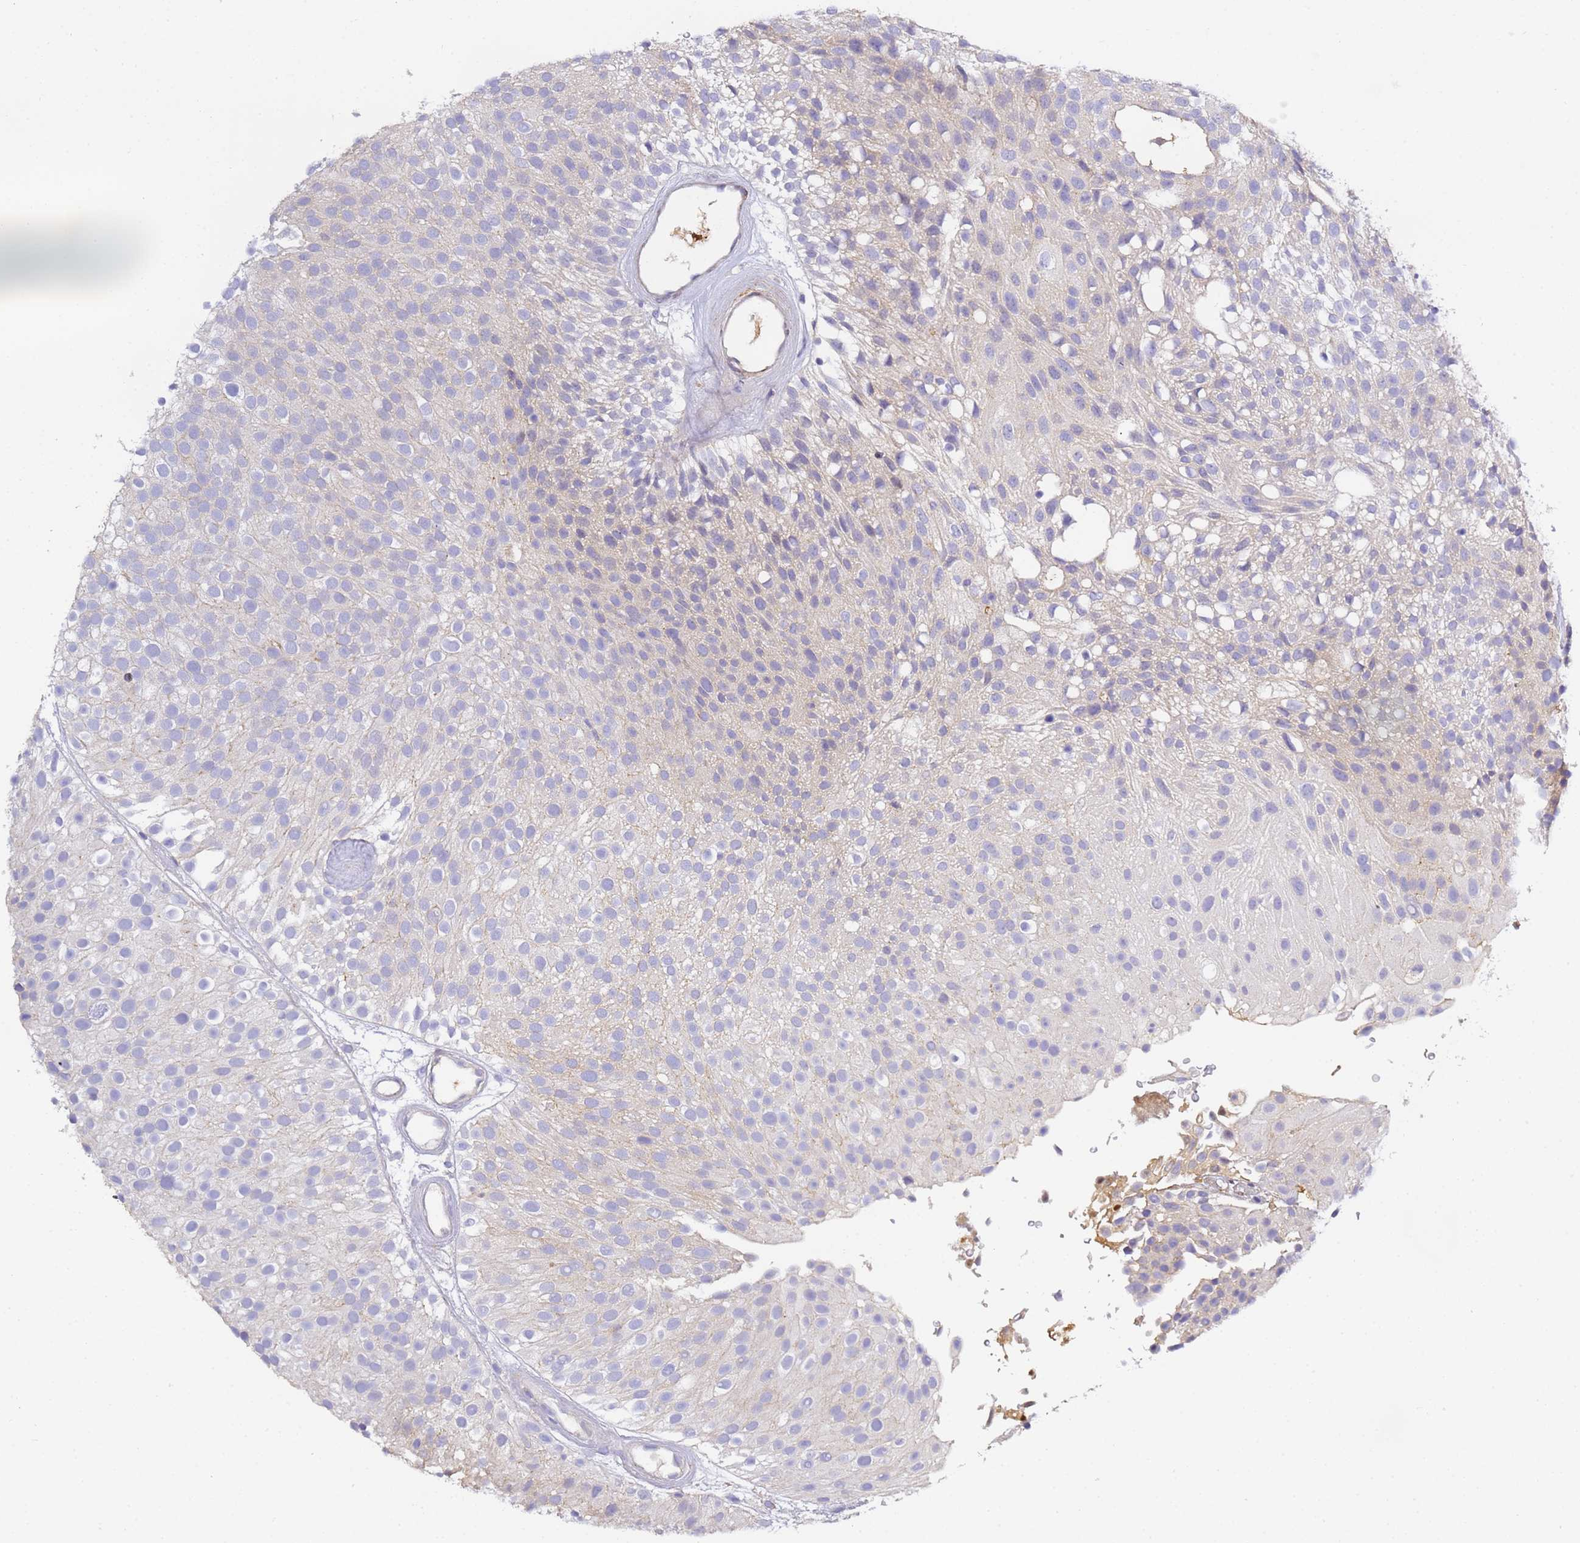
{"staining": {"intensity": "negative", "quantity": "none", "location": "none"}, "tissue": "urothelial cancer", "cell_type": "Tumor cells", "image_type": "cancer", "snomed": [{"axis": "morphology", "description": "Urothelial carcinoma, Low grade"}, {"axis": "topography", "description": "Urinary bladder"}], "caption": "Histopathology image shows no protein positivity in tumor cells of urothelial cancer tissue.", "gene": "CFH", "patient": {"sex": "male", "age": 78}}